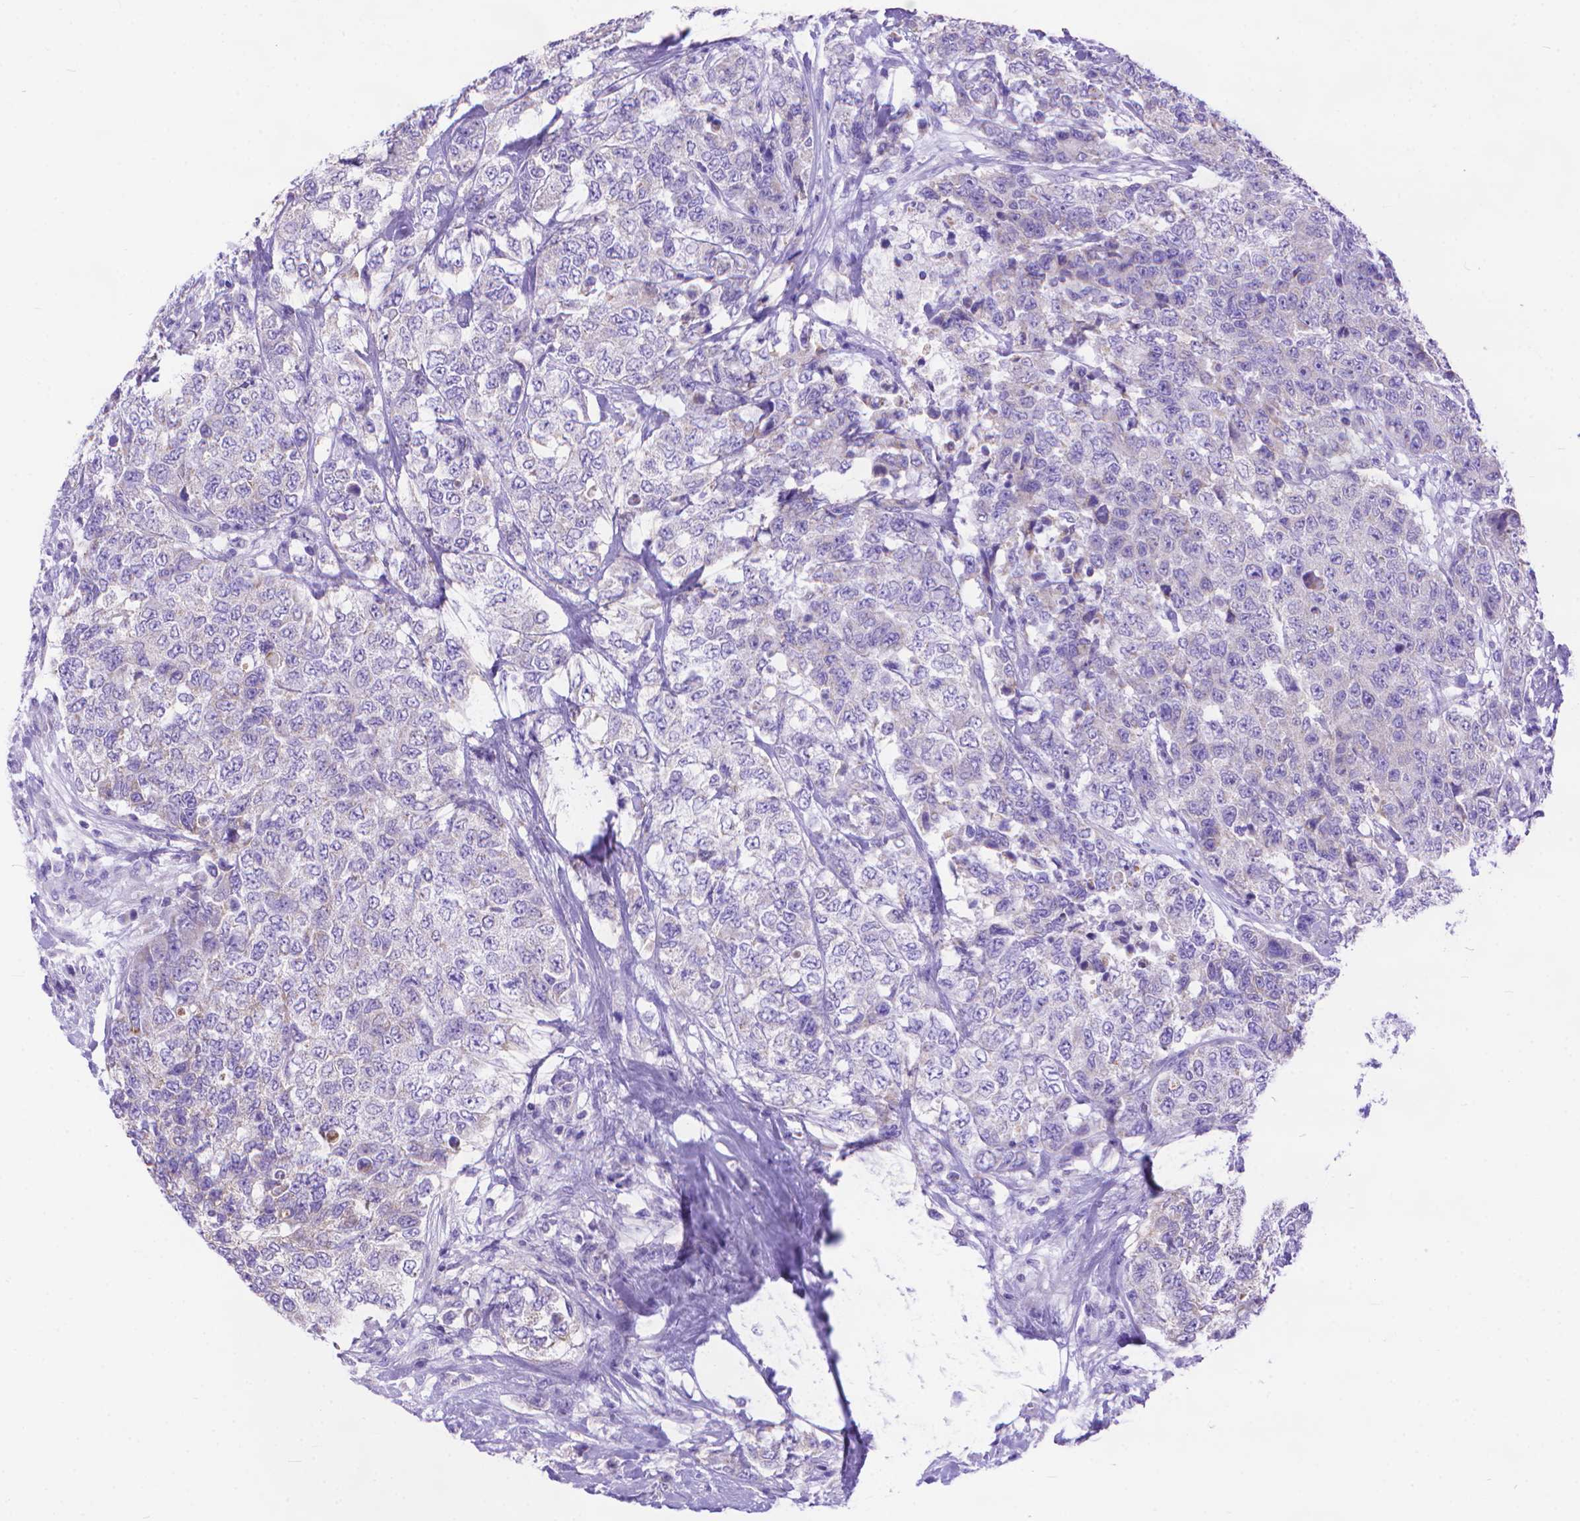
{"staining": {"intensity": "negative", "quantity": "none", "location": "none"}, "tissue": "urothelial cancer", "cell_type": "Tumor cells", "image_type": "cancer", "snomed": [{"axis": "morphology", "description": "Urothelial carcinoma, High grade"}, {"axis": "topography", "description": "Urinary bladder"}], "caption": "Urothelial cancer was stained to show a protein in brown. There is no significant positivity in tumor cells. (DAB (3,3'-diaminobenzidine) immunohistochemistry with hematoxylin counter stain).", "gene": "DHRS2", "patient": {"sex": "female", "age": 78}}